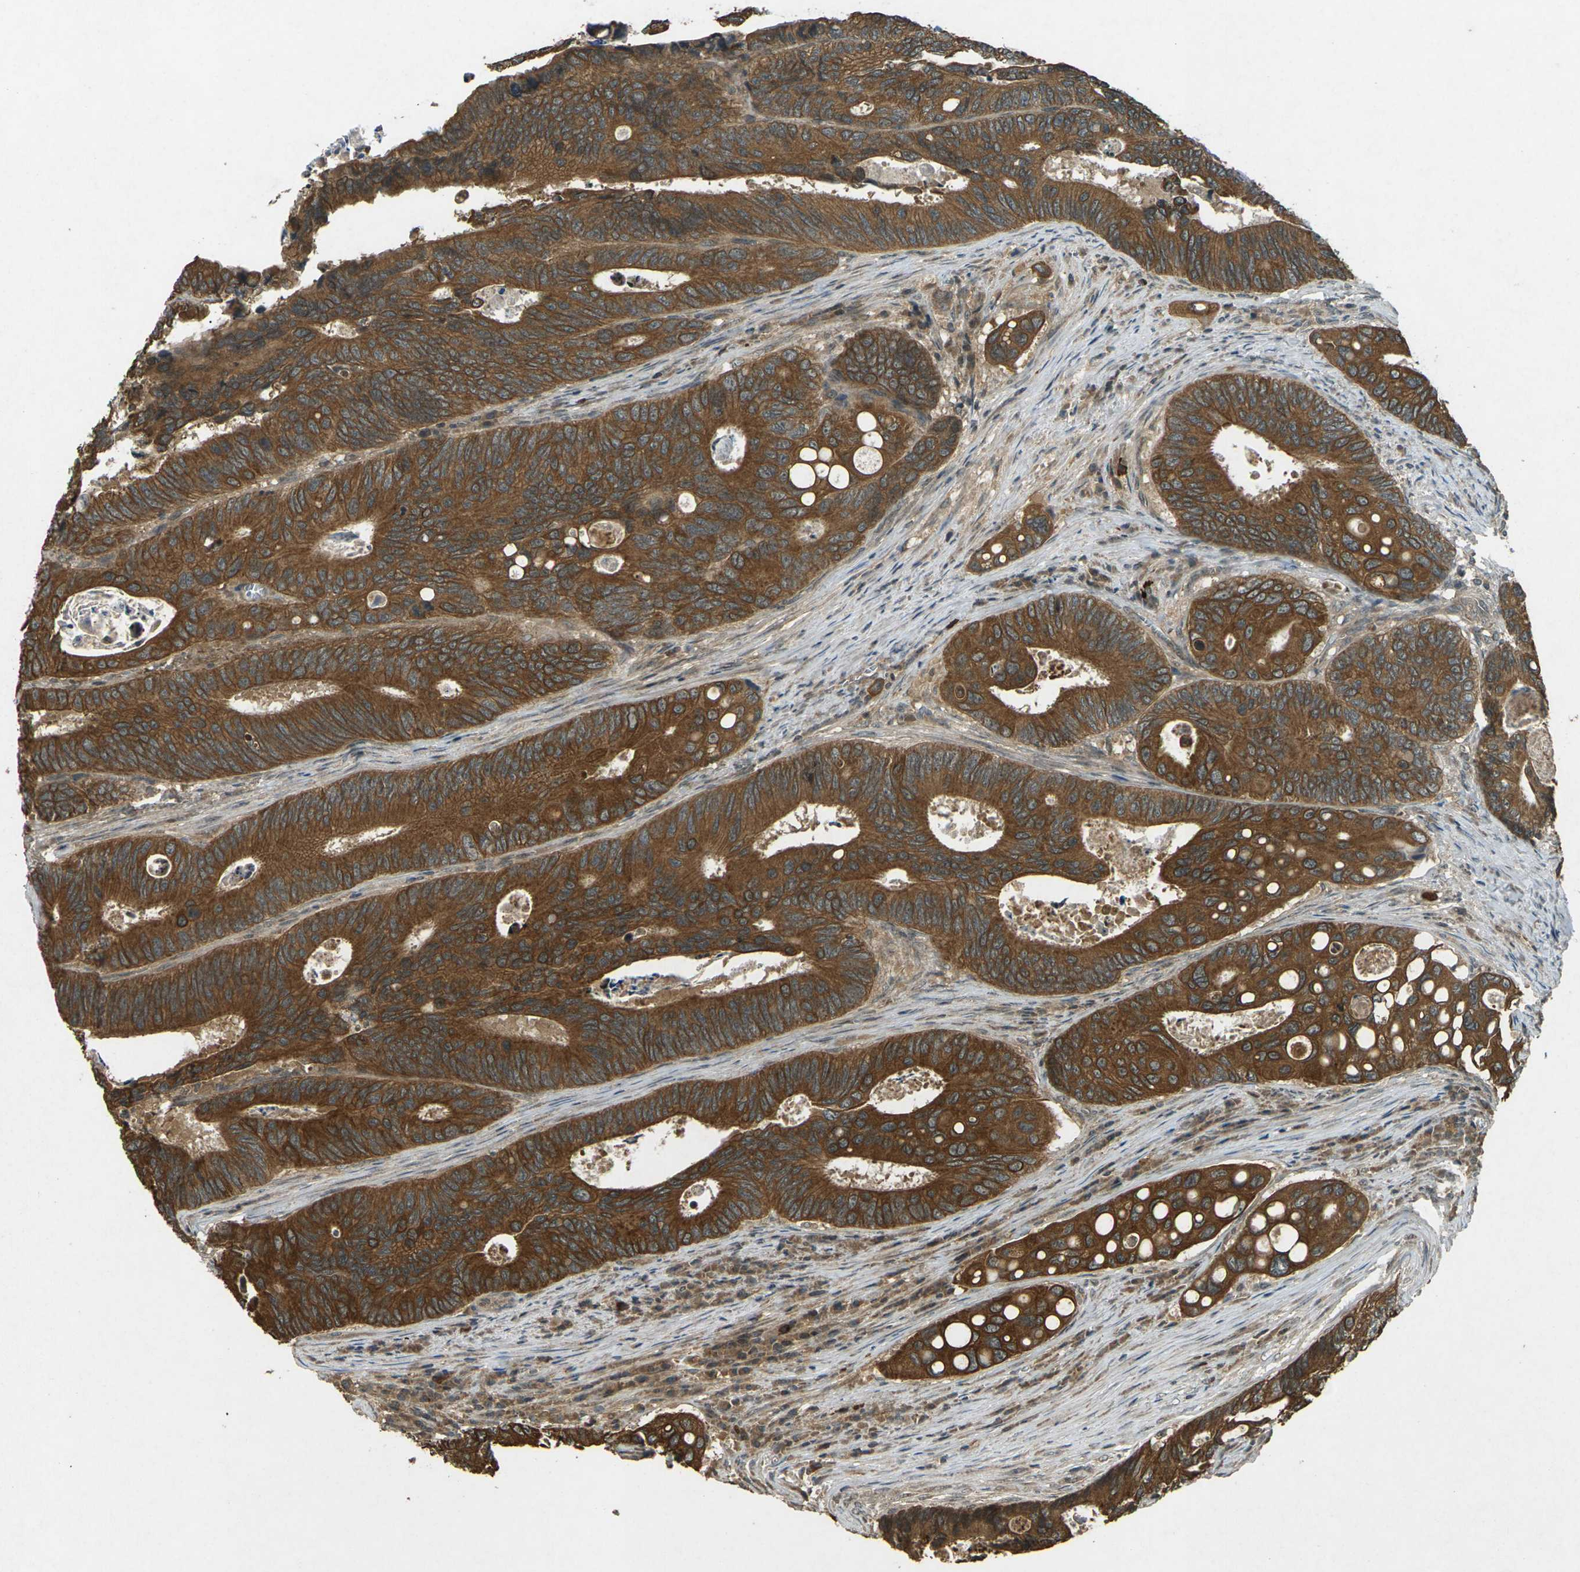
{"staining": {"intensity": "strong", "quantity": ">75%", "location": "cytoplasmic/membranous"}, "tissue": "colorectal cancer", "cell_type": "Tumor cells", "image_type": "cancer", "snomed": [{"axis": "morphology", "description": "Inflammation, NOS"}, {"axis": "morphology", "description": "Adenocarcinoma, NOS"}, {"axis": "topography", "description": "Colon"}], "caption": "Colorectal cancer (adenocarcinoma) stained for a protein reveals strong cytoplasmic/membranous positivity in tumor cells.", "gene": "TAP1", "patient": {"sex": "male", "age": 72}}